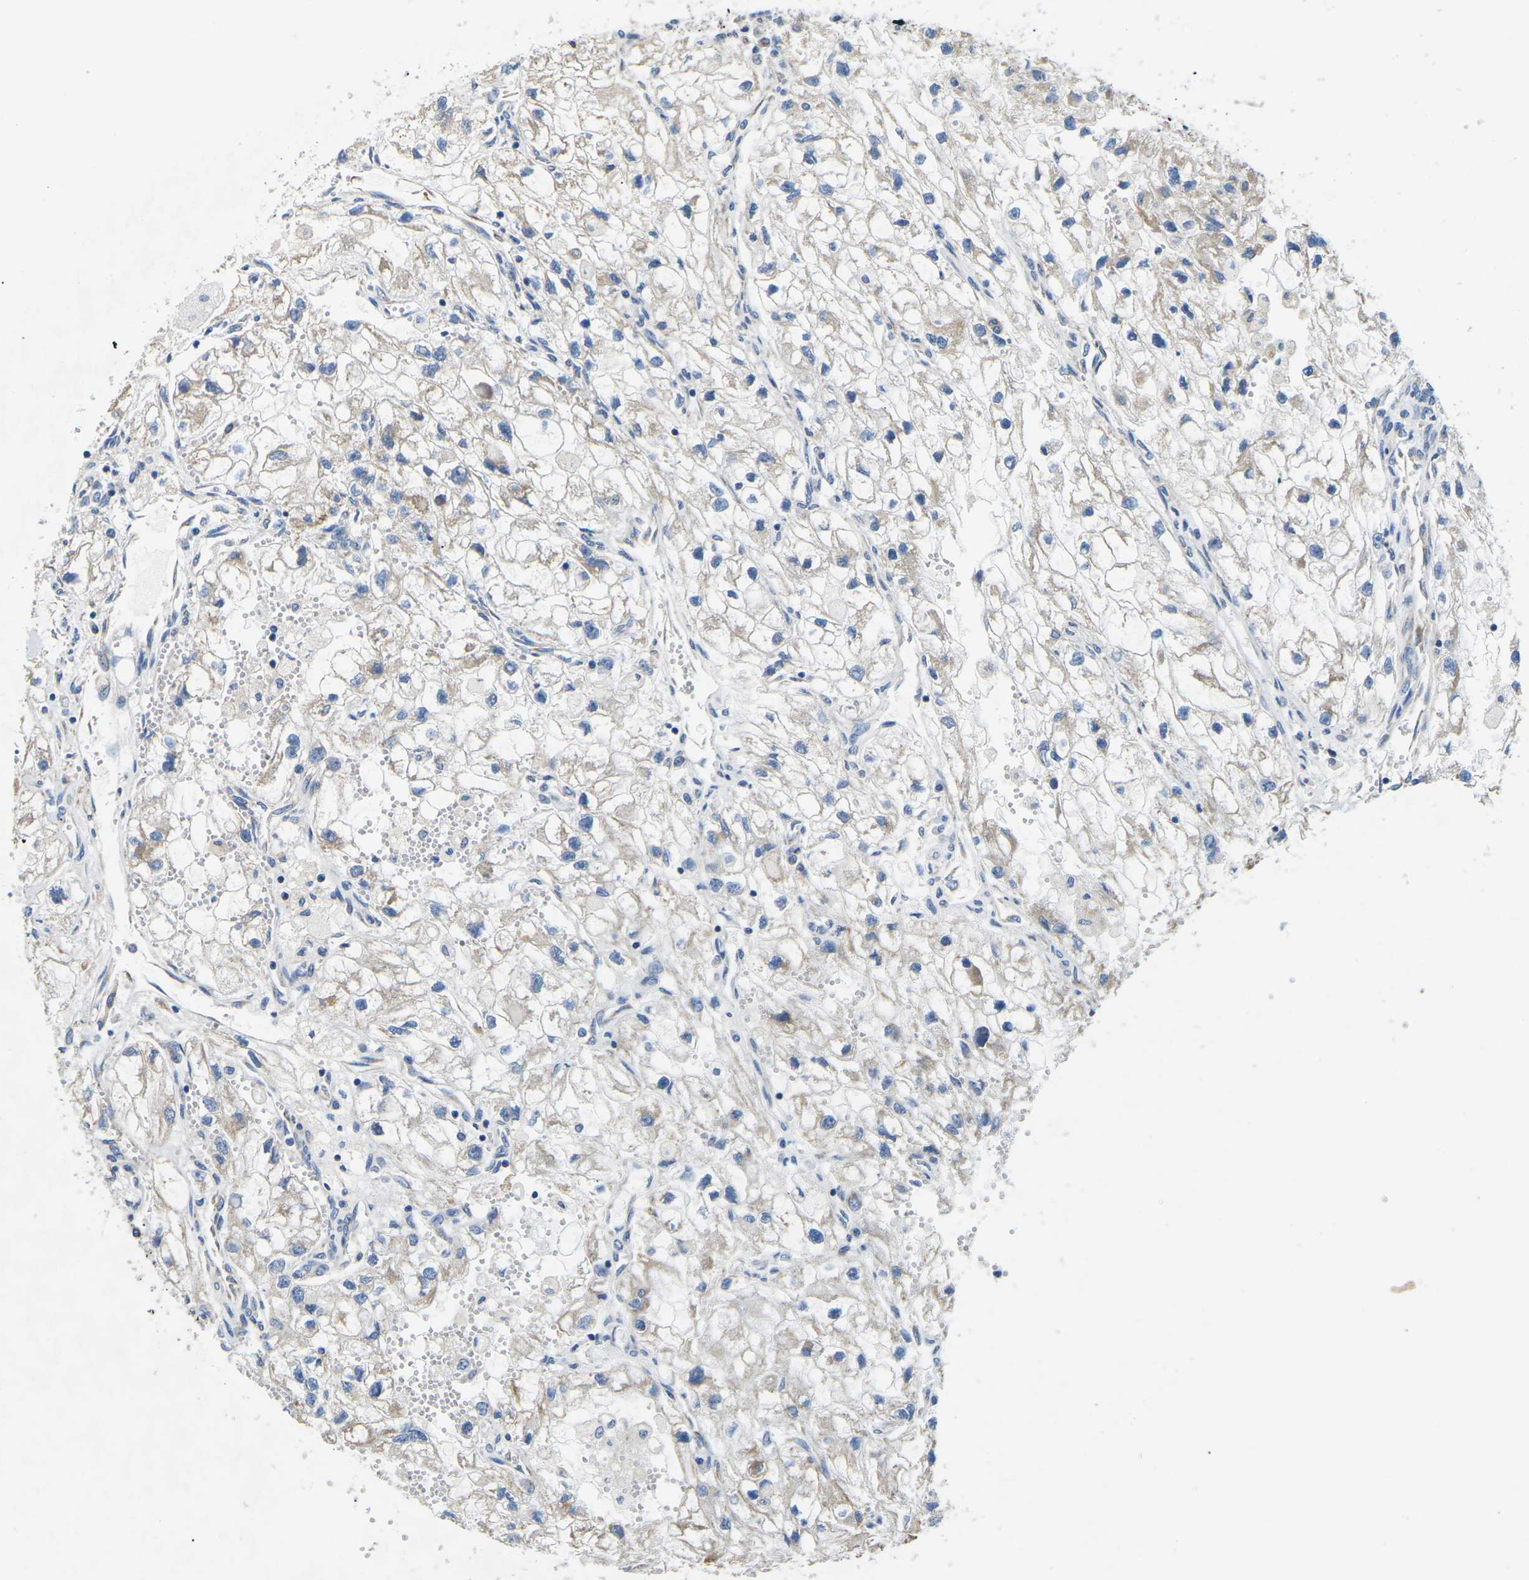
{"staining": {"intensity": "weak", "quantity": ">75%", "location": "cytoplasmic/membranous"}, "tissue": "renal cancer", "cell_type": "Tumor cells", "image_type": "cancer", "snomed": [{"axis": "morphology", "description": "Adenocarcinoma, NOS"}, {"axis": "topography", "description": "Kidney"}], "caption": "Renal cancer (adenocarcinoma) tissue exhibits weak cytoplasmic/membranous positivity in about >75% of tumor cells", "gene": "TMEFF2", "patient": {"sex": "female", "age": 70}}